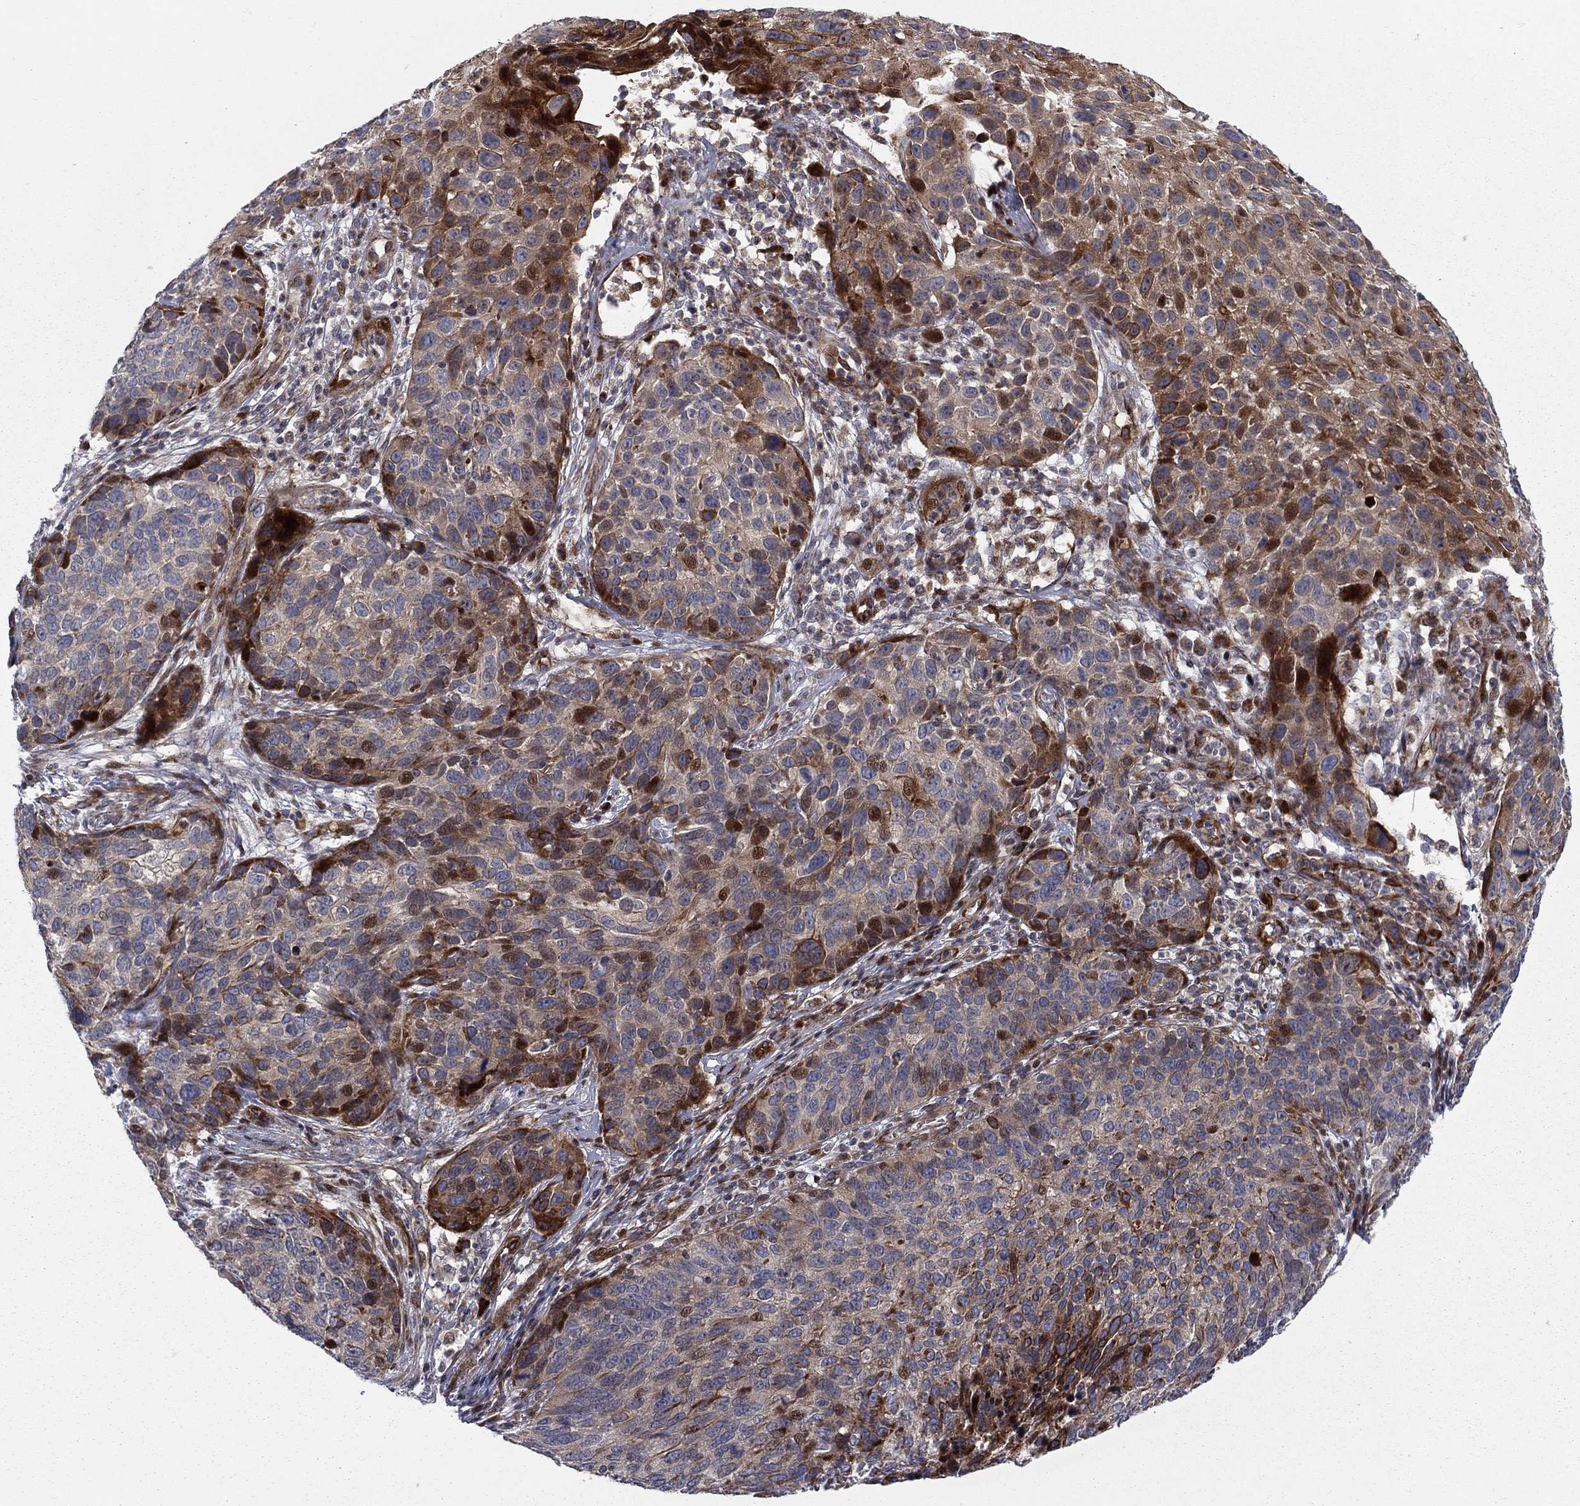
{"staining": {"intensity": "strong", "quantity": "25%-75%", "location": "cytoplasmic/membranous,nuclear"}, "tissue": "skin cancer", "cell_type": "Tumor cells", "image_type": "cancer", "snomed": [{"axis": "morphology", "description": "Squamous cell carcinoma, NOS"}, {"axis": "topography", "description": "Skin"}], "caption": "The image displays a brown stain indicating the presence of a protein in the cytoplasmic/membranous and nuclear of tumor cells in skin cancer.", "gene": "MIOS", "patient": {"sex": "male", "age": 92}}